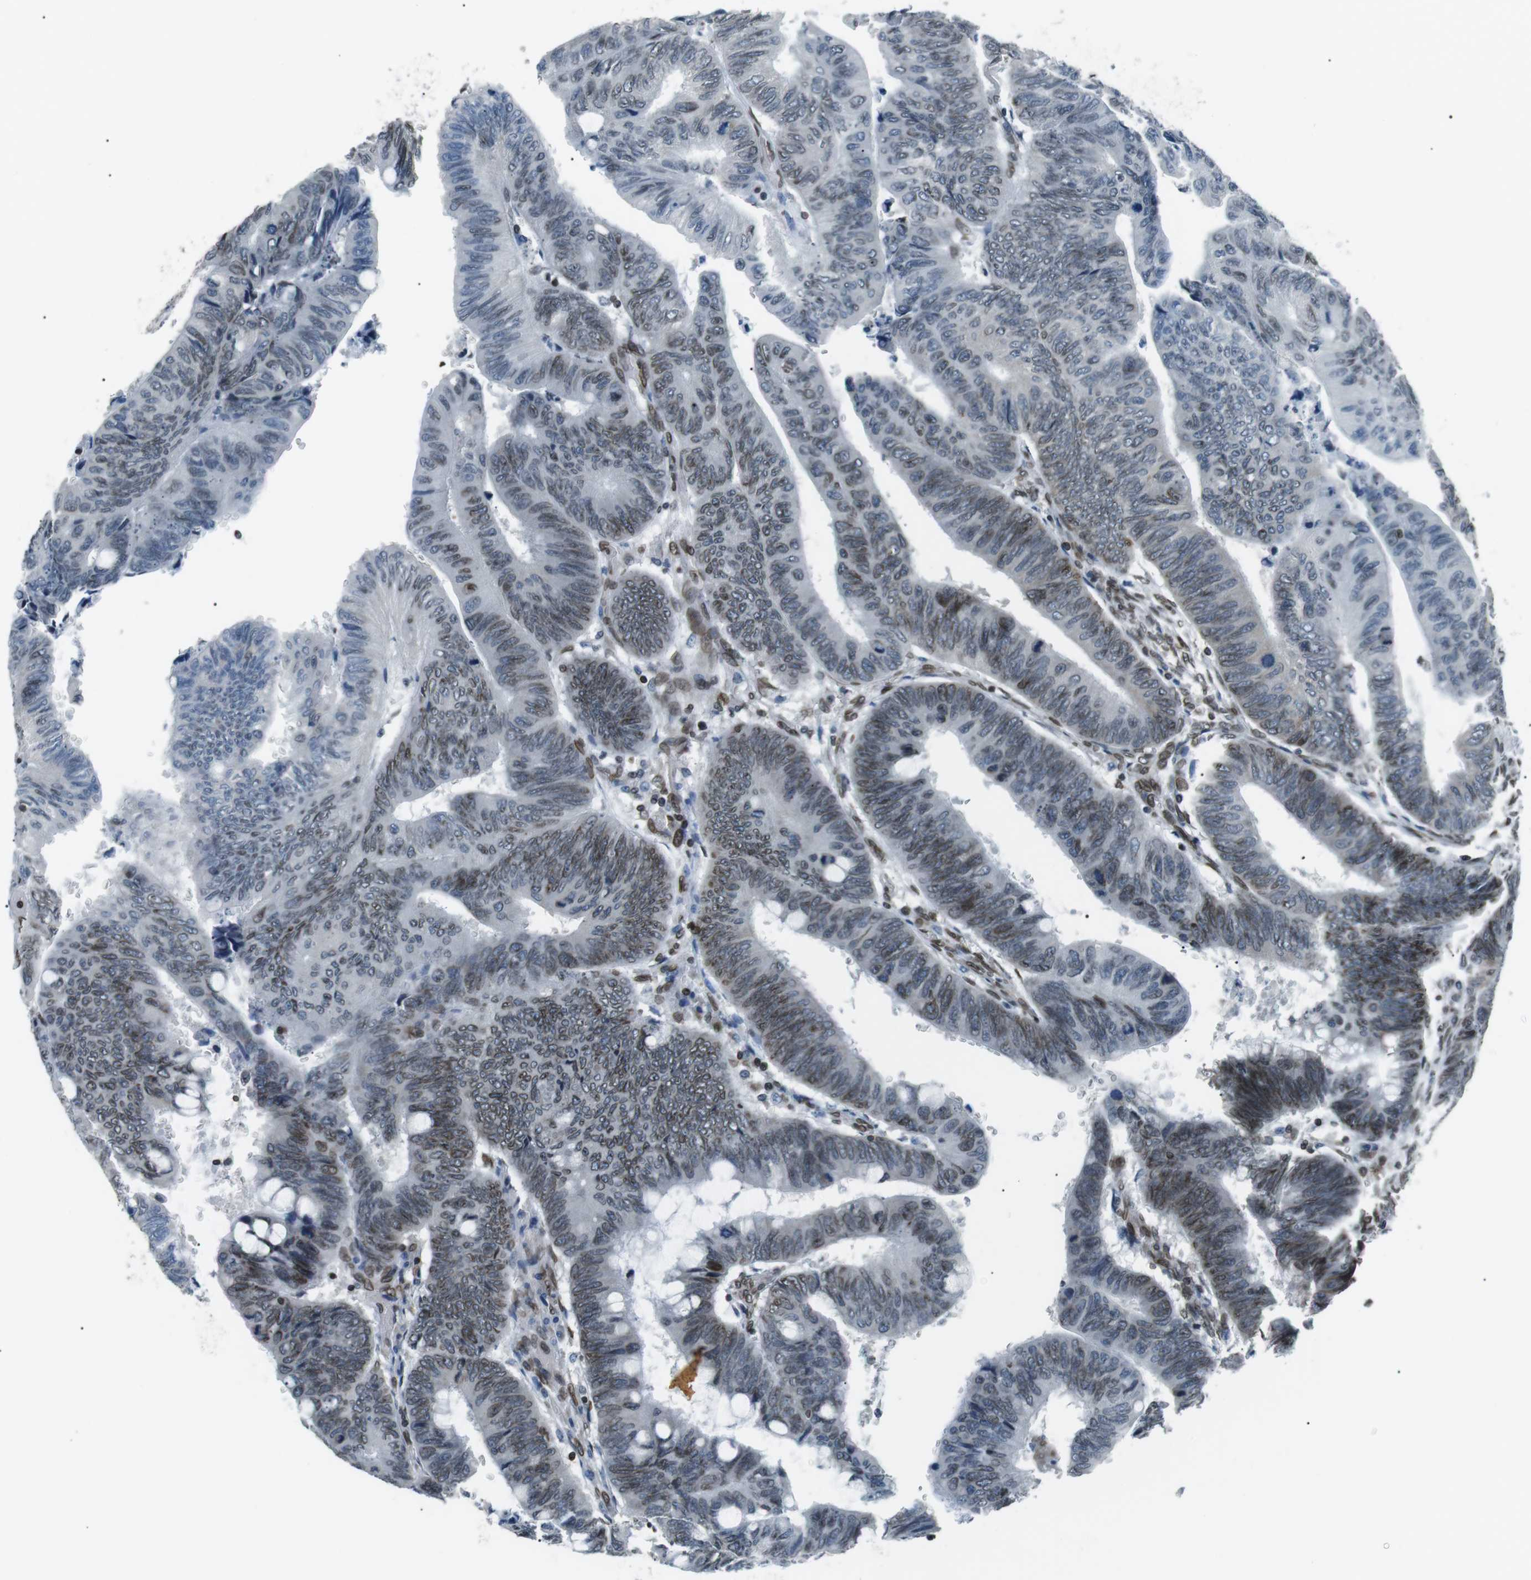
{"staining": {"intensity": "moderate", "quantity": "25%-75%", "location": "cytoplasmic/membranous,nuclear"}, "tissue": "colorectal cancer", "cell_type": "Tumor cells", "image_type": "cancer", "snomed": [{"axis": "morphology", "description": "Normal tissue, NOS"}, {"axis": "morphology", "description": "Adenocarcinoma, NOS"}, {"axis": "topography", "description": "Rectum"}, {"axis": "topography", "description": "Peripheral nerve tissue"}], "caption": "Moderate cytoplasmic/membranous and nuclear positivity is present in approximately 25%-75% of tumor cells in colorectal cancer (adenocarcinoma).", "gene": "TMX4", "patient": {"sex": "male", "age": 92}}